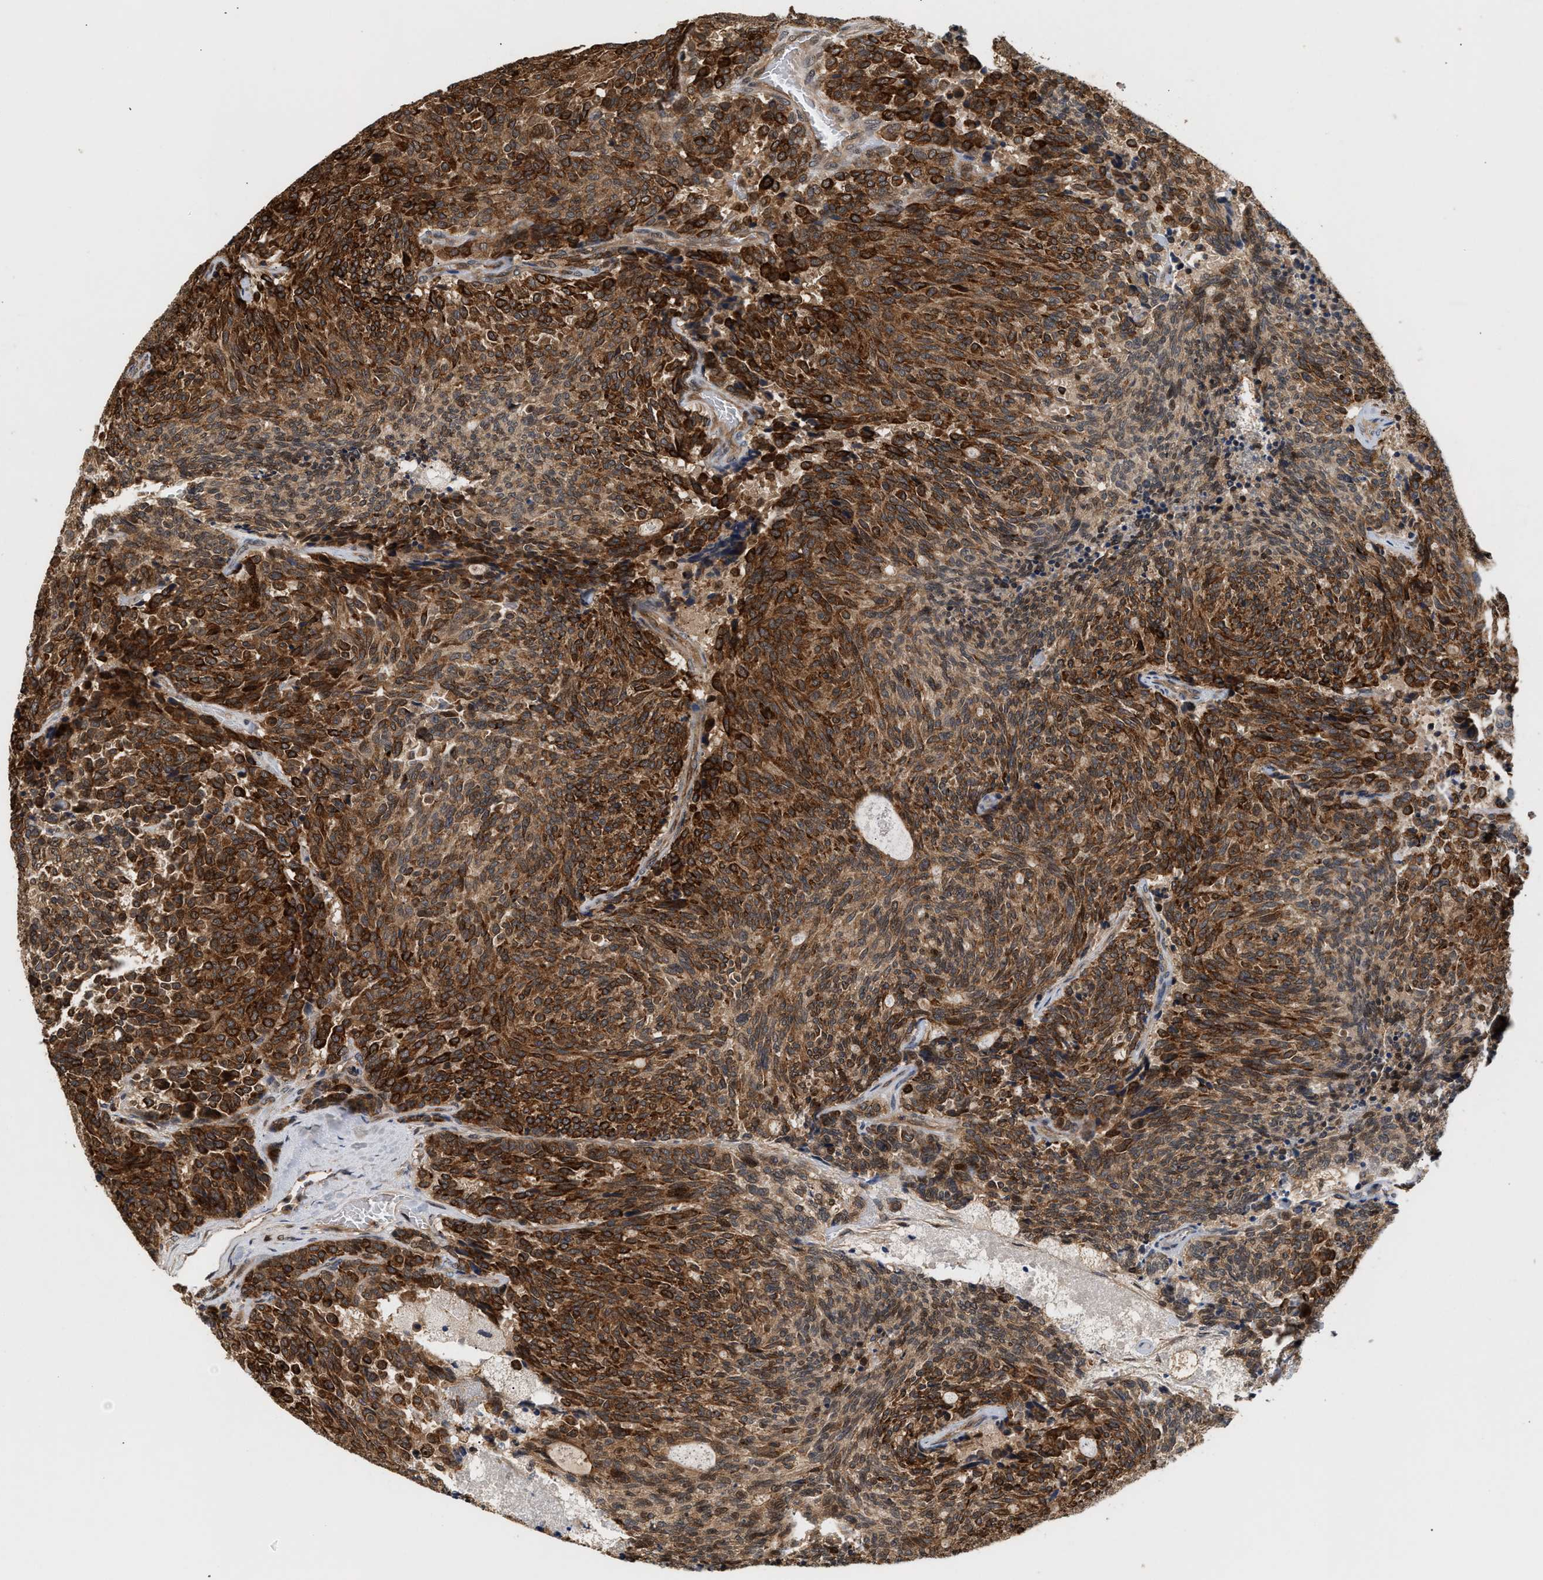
{"staining": {"intensity": "strong", "quantity": ">75%", "location": "cytoplasmic/membranous,nuclear"}, "tissue": "carcinoid", "cell_type": "Tumor cells", "image_type": "cancer", "snomed": [{"axis": "morphology", "description": "Carcinoid, malignant, NOS"}, {"axis": "topography", "description": "Pancreas"}], "caption": "Carcinoid stained with immunohistochemistry displays strong cytoplasmic/membranous and nuclear expression in approximately >75% of tumor cells.", "gene": "ABHD5", "patient": {"sex": "female", "age": 54}}